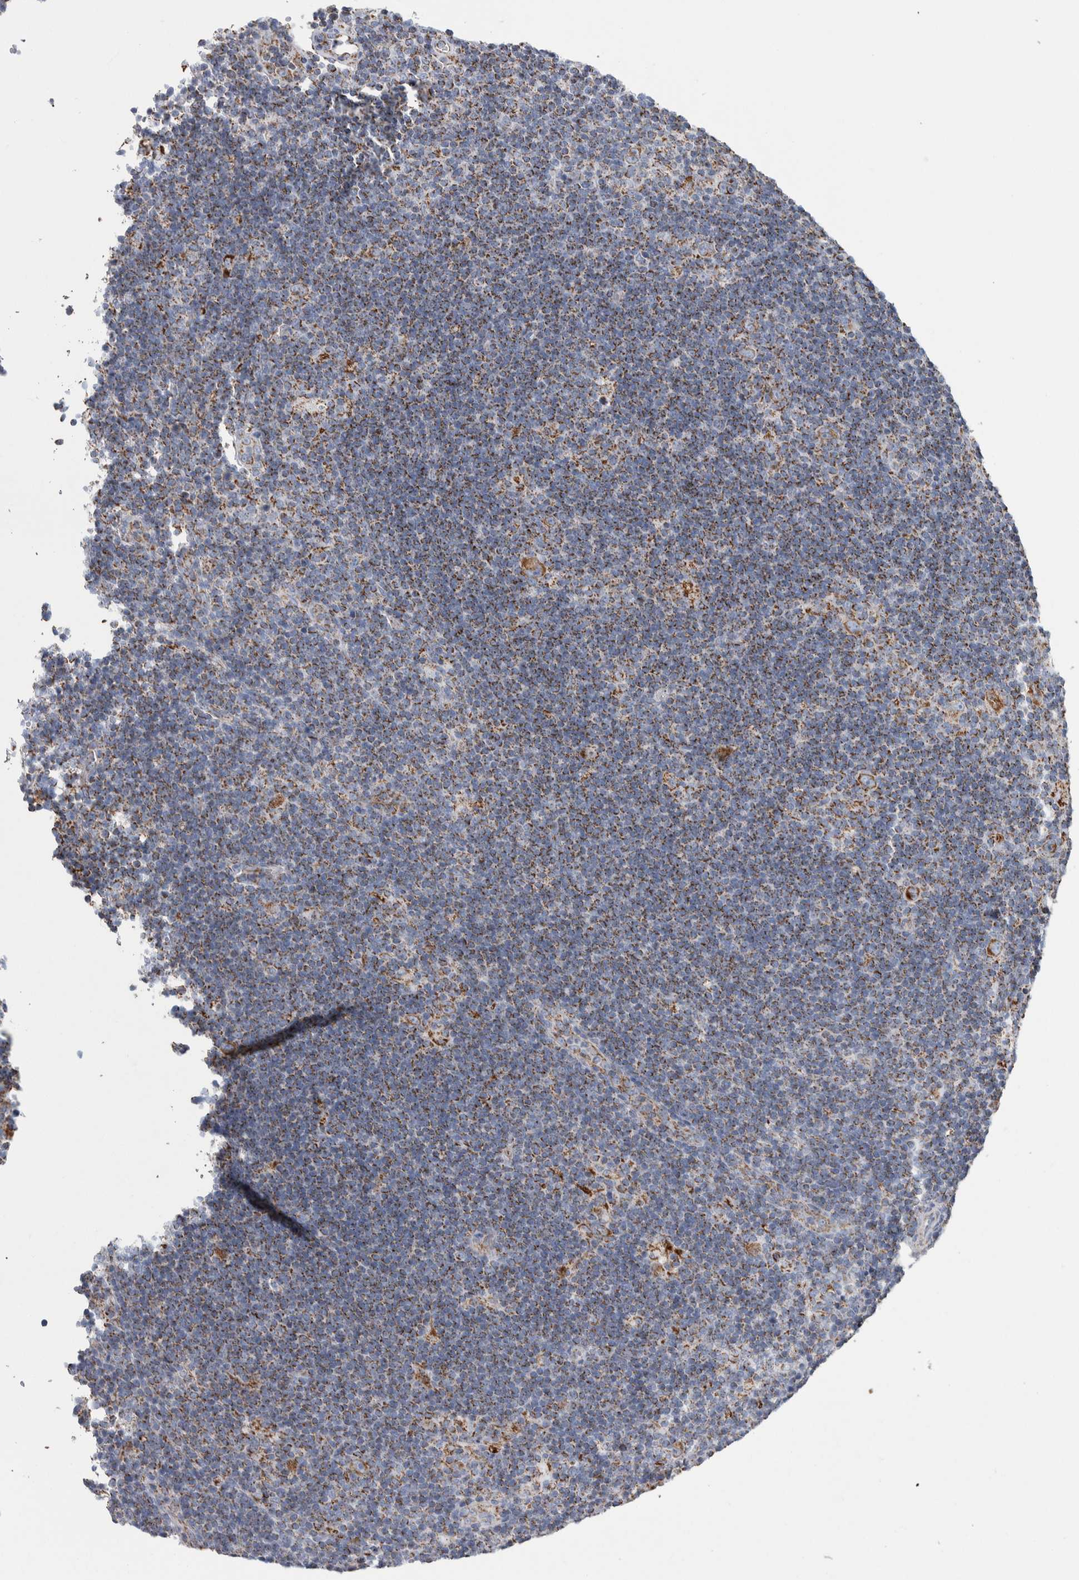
{"staining": {"intensity": "moderate", "quantity": ">75%", "location": "cytoplasmic/membranous"}, "tissue": "lymphoma", "cell_type": "Tumor cells", "image_type": "cancer", "snomed": [{"axis": "morphology", "description": "Hodgkin's disease, NOS"}, {"axis": "topography", "description": "Lymph node"}], "caption": "Lymphoma was stained to show a protein in brown. There is medium levels of moderate cytoplasmic/membranous staining in approximately >75% of tumor cells.", "gene": "ETFA", "patient": {"sex": "female", "age": 57}}